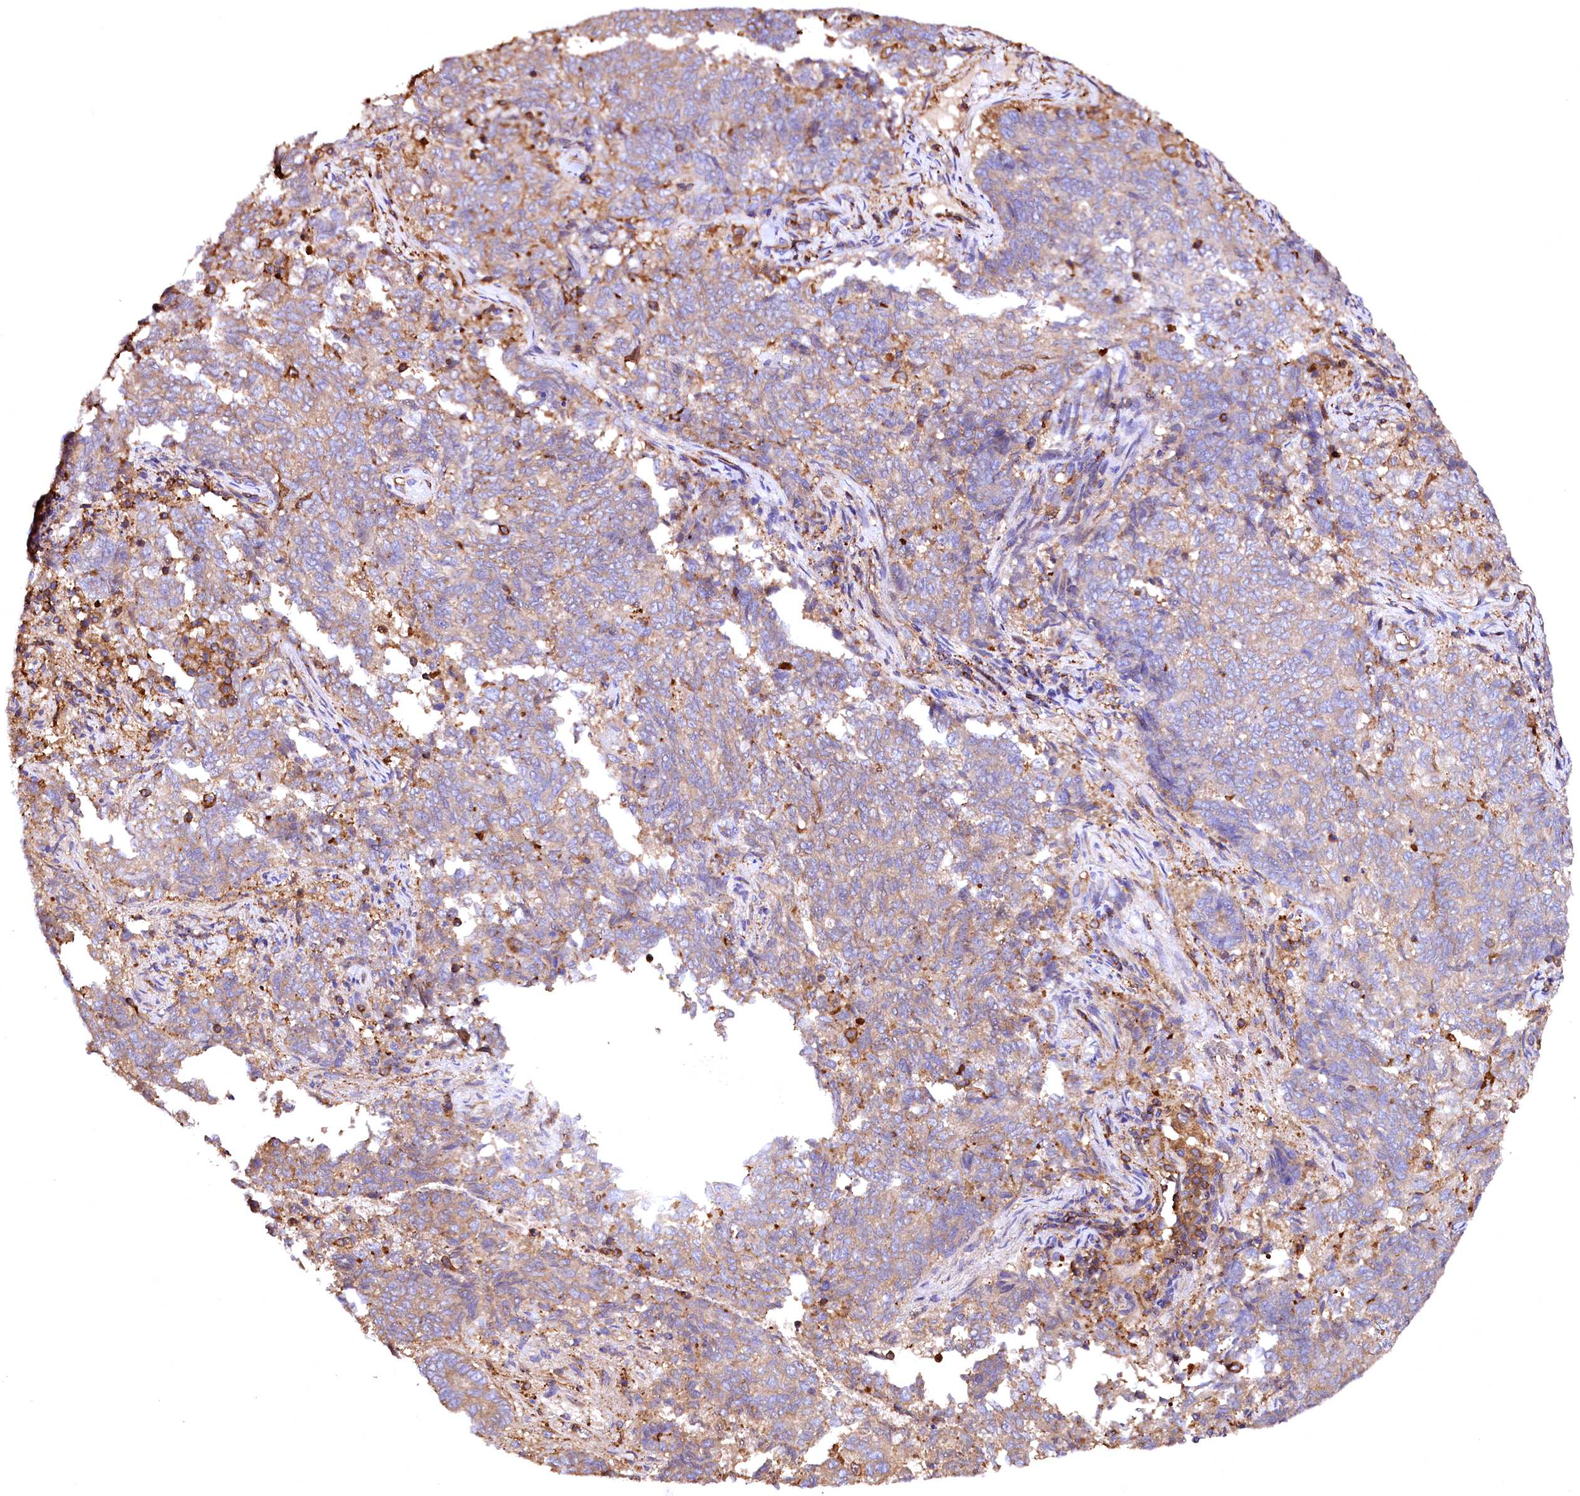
{"staining": {"intensity": "moderate", "quantity": "<25%", "location": "cytoplasmic/membranous"}, "tissue": "endometrial cancer", "cell_type": "Tumor cells", "image_type": "cancer", "snomed": [{"axis": "morphology", "description": "Adenocarcinoma, NOS"}, {"axis": "topography", "description": "Endometrium"}], "caption": "Immunohistochemistry photomicrograph of neoplastic tissue: endometrial adenocarcinoma stained using immunohistochemistry (IHC) displays low levels of moderate protein expression localized specifically in the cytoplasmic/membranous of tumor cells, appearing as a cytoplasmic/membranous brown color.", "gene": "RARS2", "patient": {"sex": "female", "age": 80}}